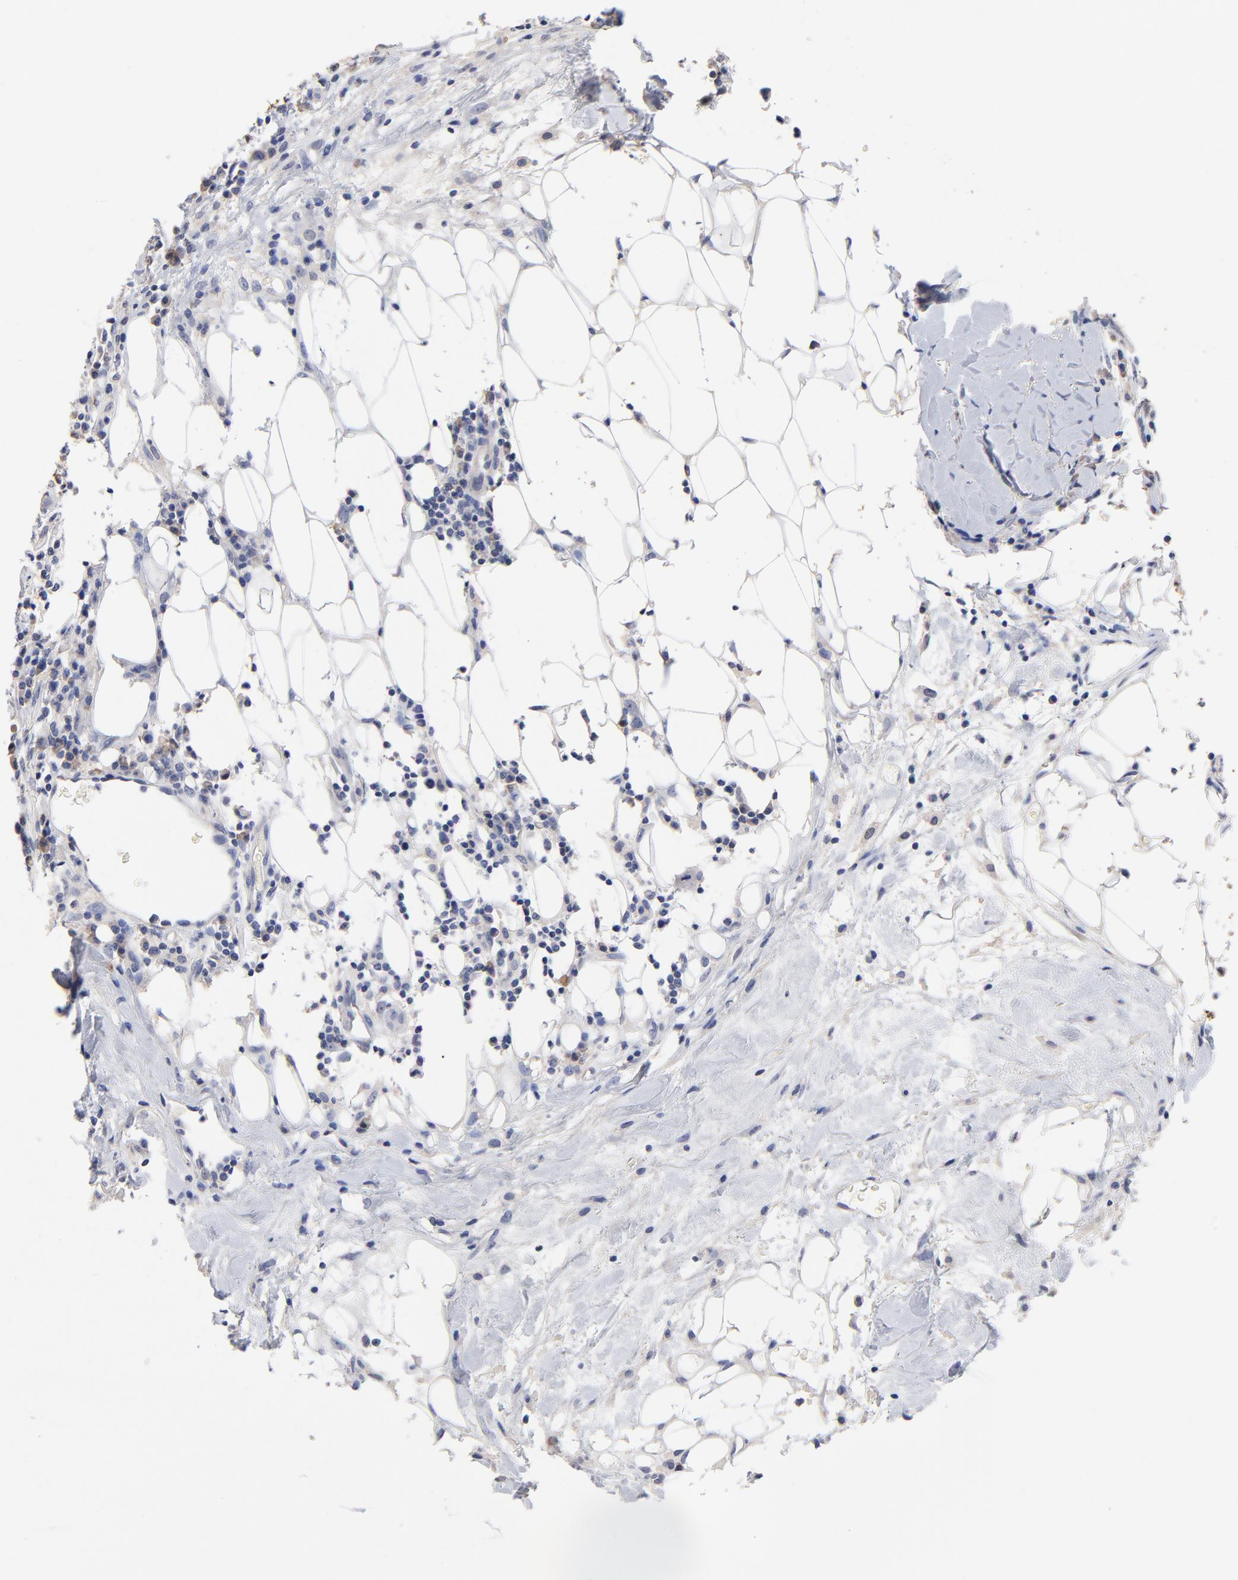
{"staining": {"intensity": "weak", "quantity": "<25%", "location": "cytoplasmic/membranous"}, "tissue": "skin cancer", "cell_type": "Tumor cells", "image_type": "cancer", "snomed": [{"axis": "morphology", "description": "Squamous cell carcinoma, NOS"}, {"axis": "topography", "description": "Skin"}], "caption": "DAB immunohistochemical staining of skin cancer (squamous cell carcinoma) exhibits no significant positivity in tumor cells.", "gene": "TWNK", "patient": {"sex": "male", "age": 84}}